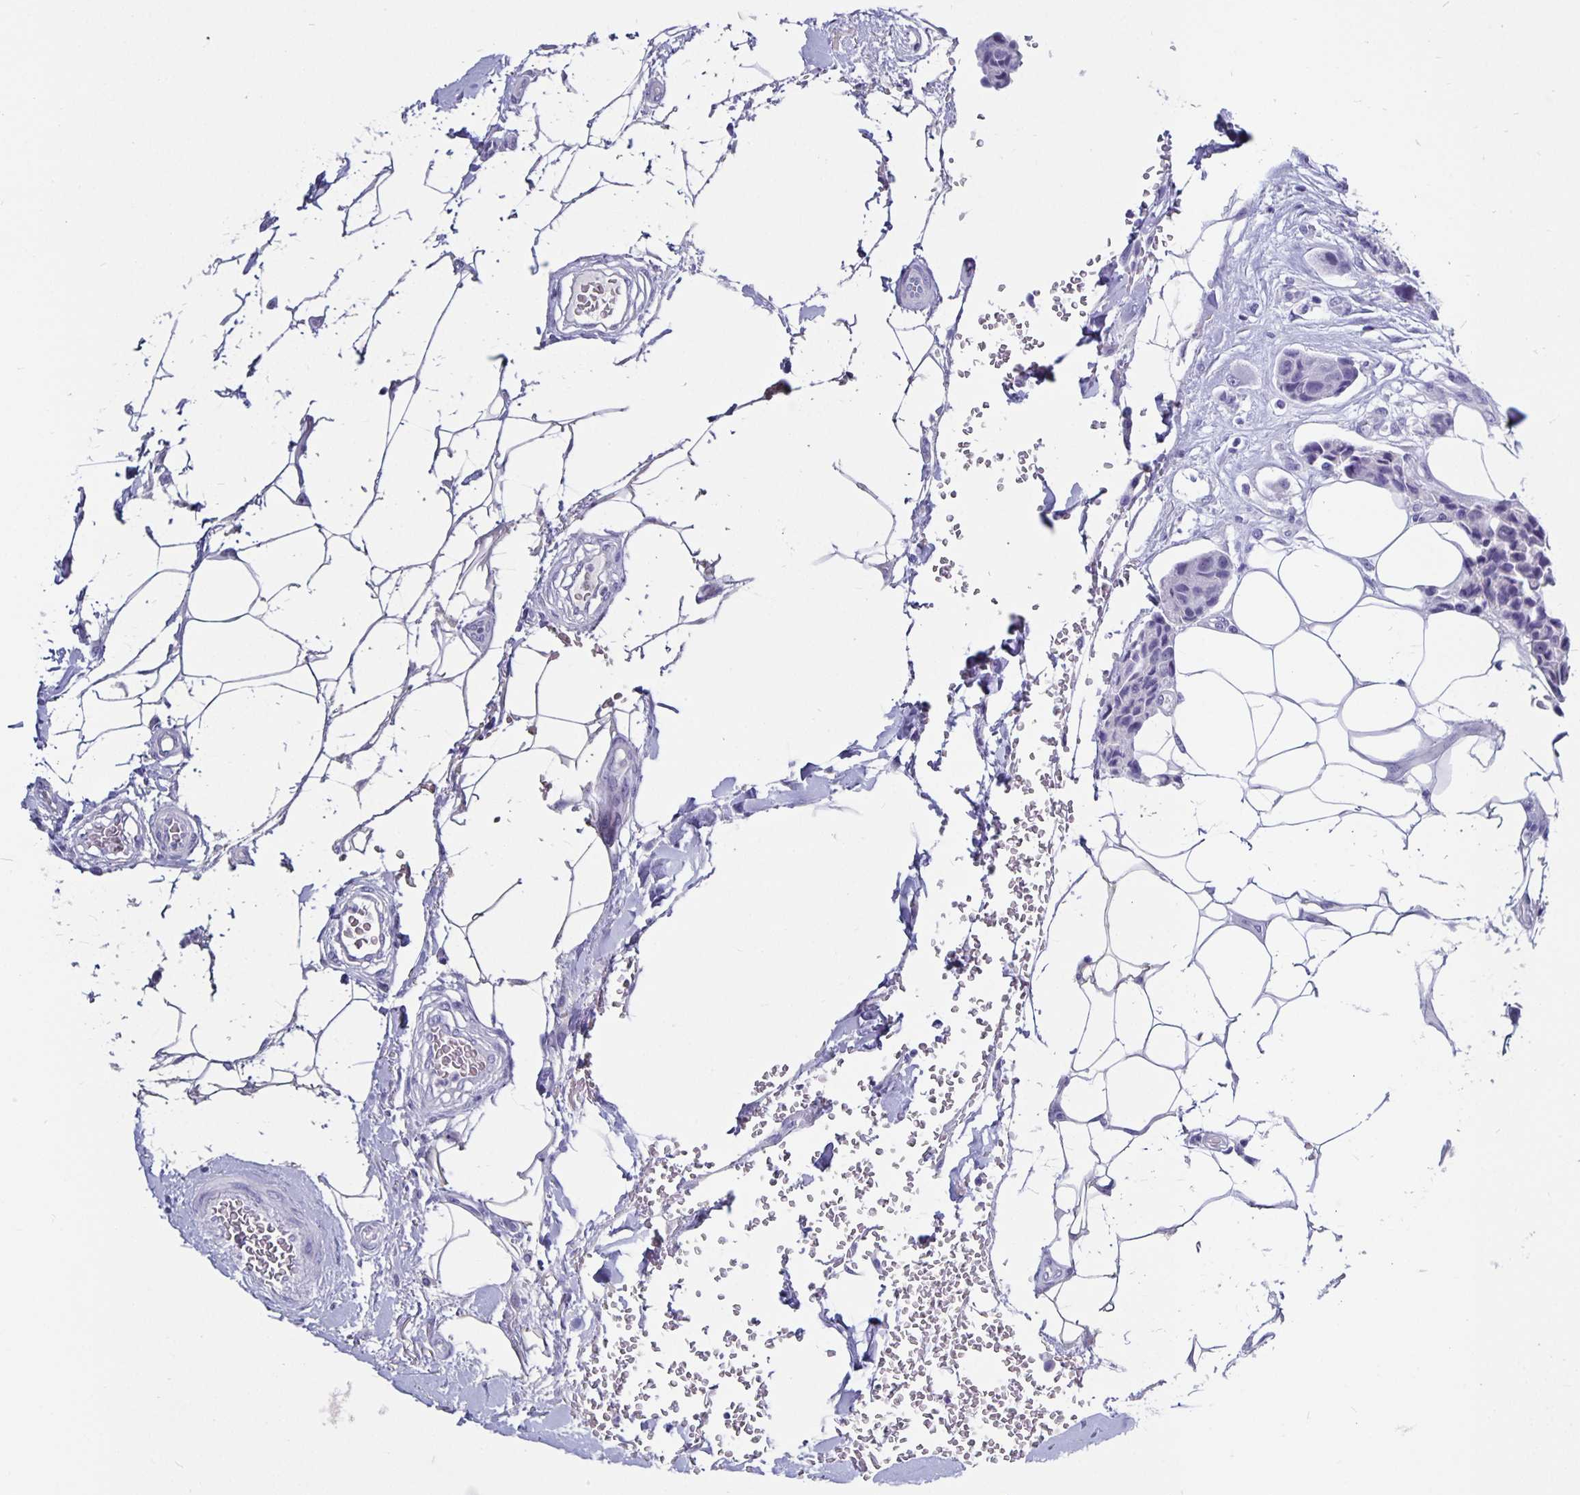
{"staining": {"intensity": "negative", "quantity": "none", "location": "none"}, "tissue": "breast cancer", "cell_type": "Tumor cells", "image_type": "cancer", "snomed": [{"axis": "morphology", "description": "Duct carcinoma"}, {"axis": "topography", "description": "Breast"}, {"axis": "topography", "description": "Lymph node"}], "caption": "Tumor cells are negative for brown protein staining in intraductal carcinoma (breast). The staining was performed using DAB (3,3'-diaminobenzidine) to visualize the protein expression in brown, while the nuclei were stained in blue with hematoxylin (Magnification: 20x).", "gene": "ODF3B", "patient": {"sex": "female", "age": 80}}